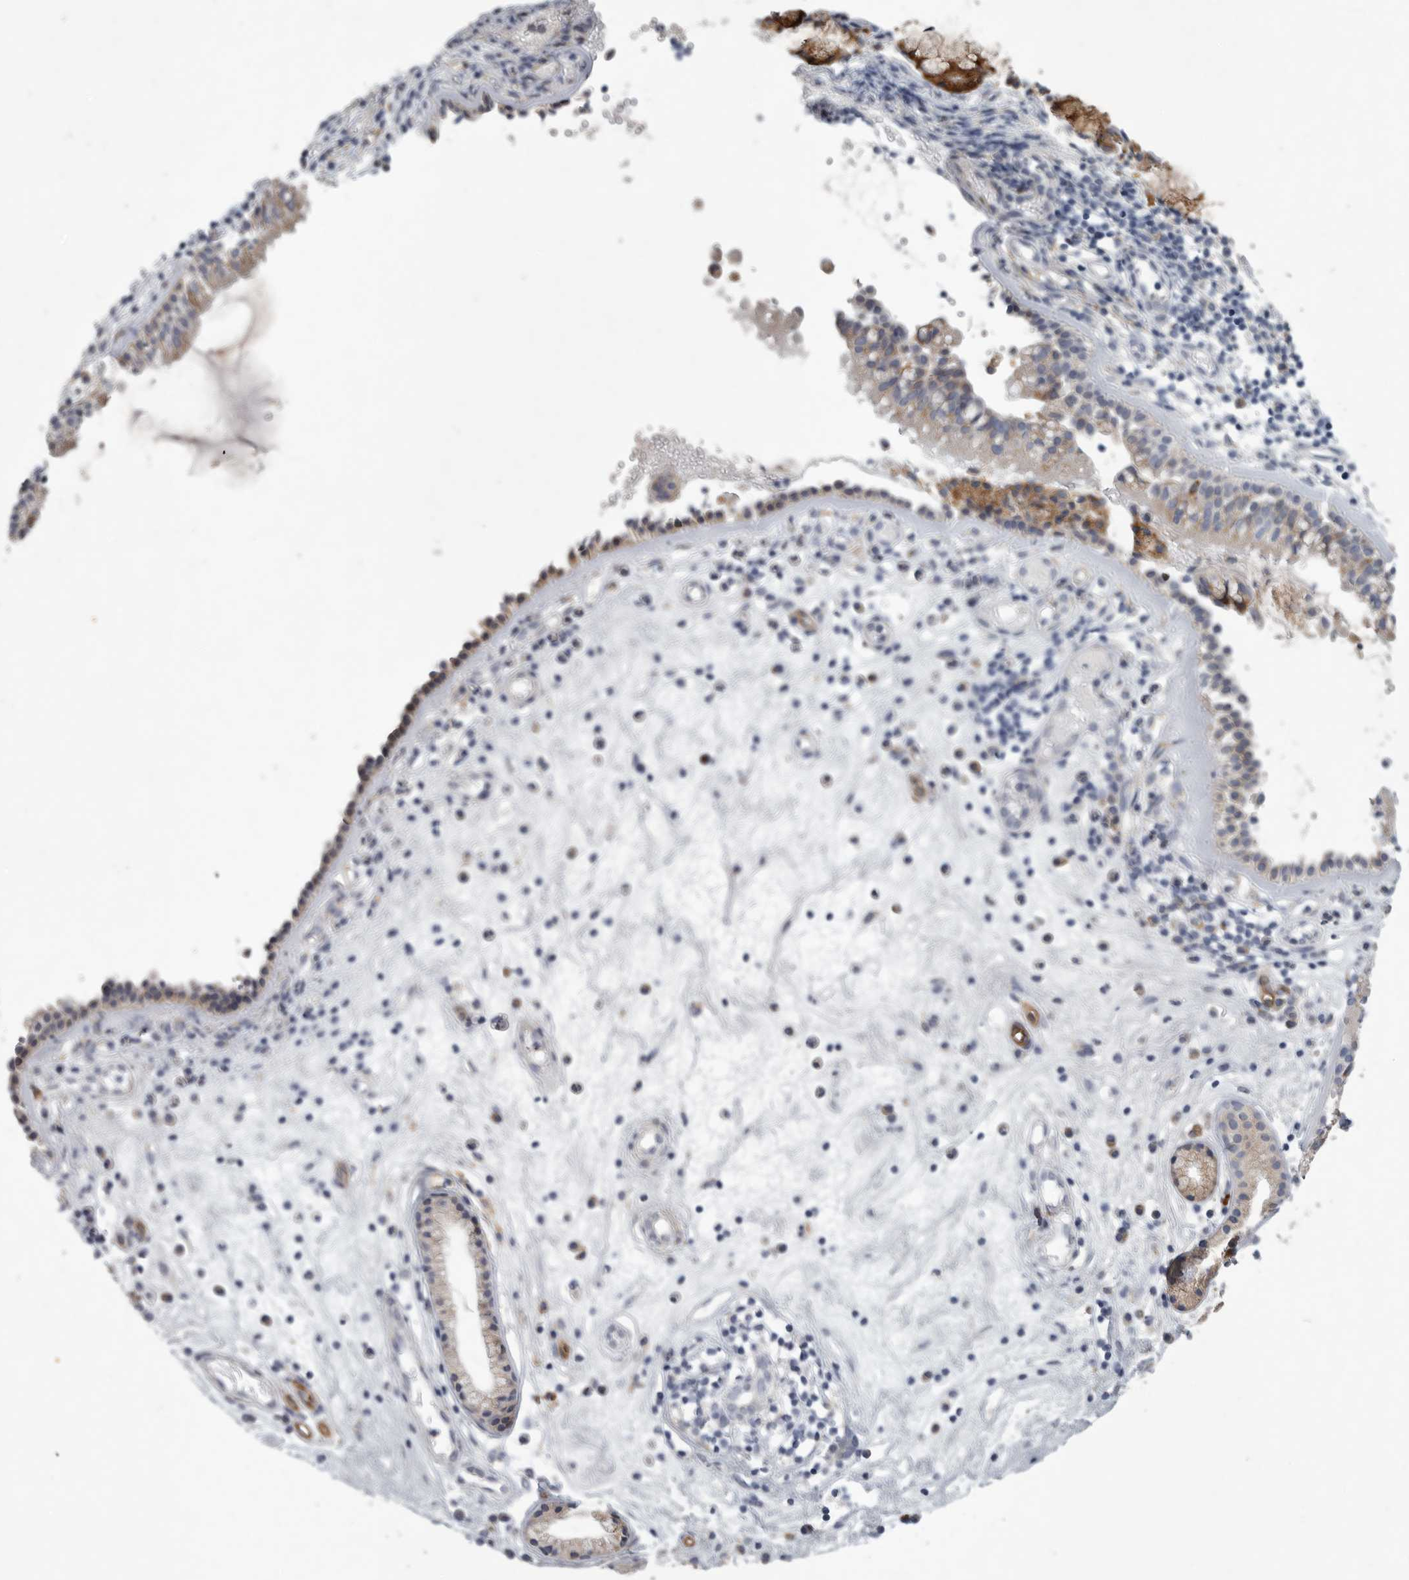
{"staining": {"intensity": "moderate", "quantity": "<25%", "location": "cytoplasmic/membranous"}, "tissue": "nasopharynx", "cell_type": "Respiratory epithelial cells", "image_type": "normal", "snomed": [{"axis": "morphology", "description": "Normal tissue, NOS"}, {"axis": "topography", "description": "Nasopharynx"}], "caption": "Respiratory epithelial cells show moderate cytoplasmic/membranous positivity in approximately <25% of cells in unremarkable nasopharynx. (Brightfield microscopy of DAB IHC at high magnification).", "gene": "MINPP1", "patient": {"sex": "female", "age": 39}}